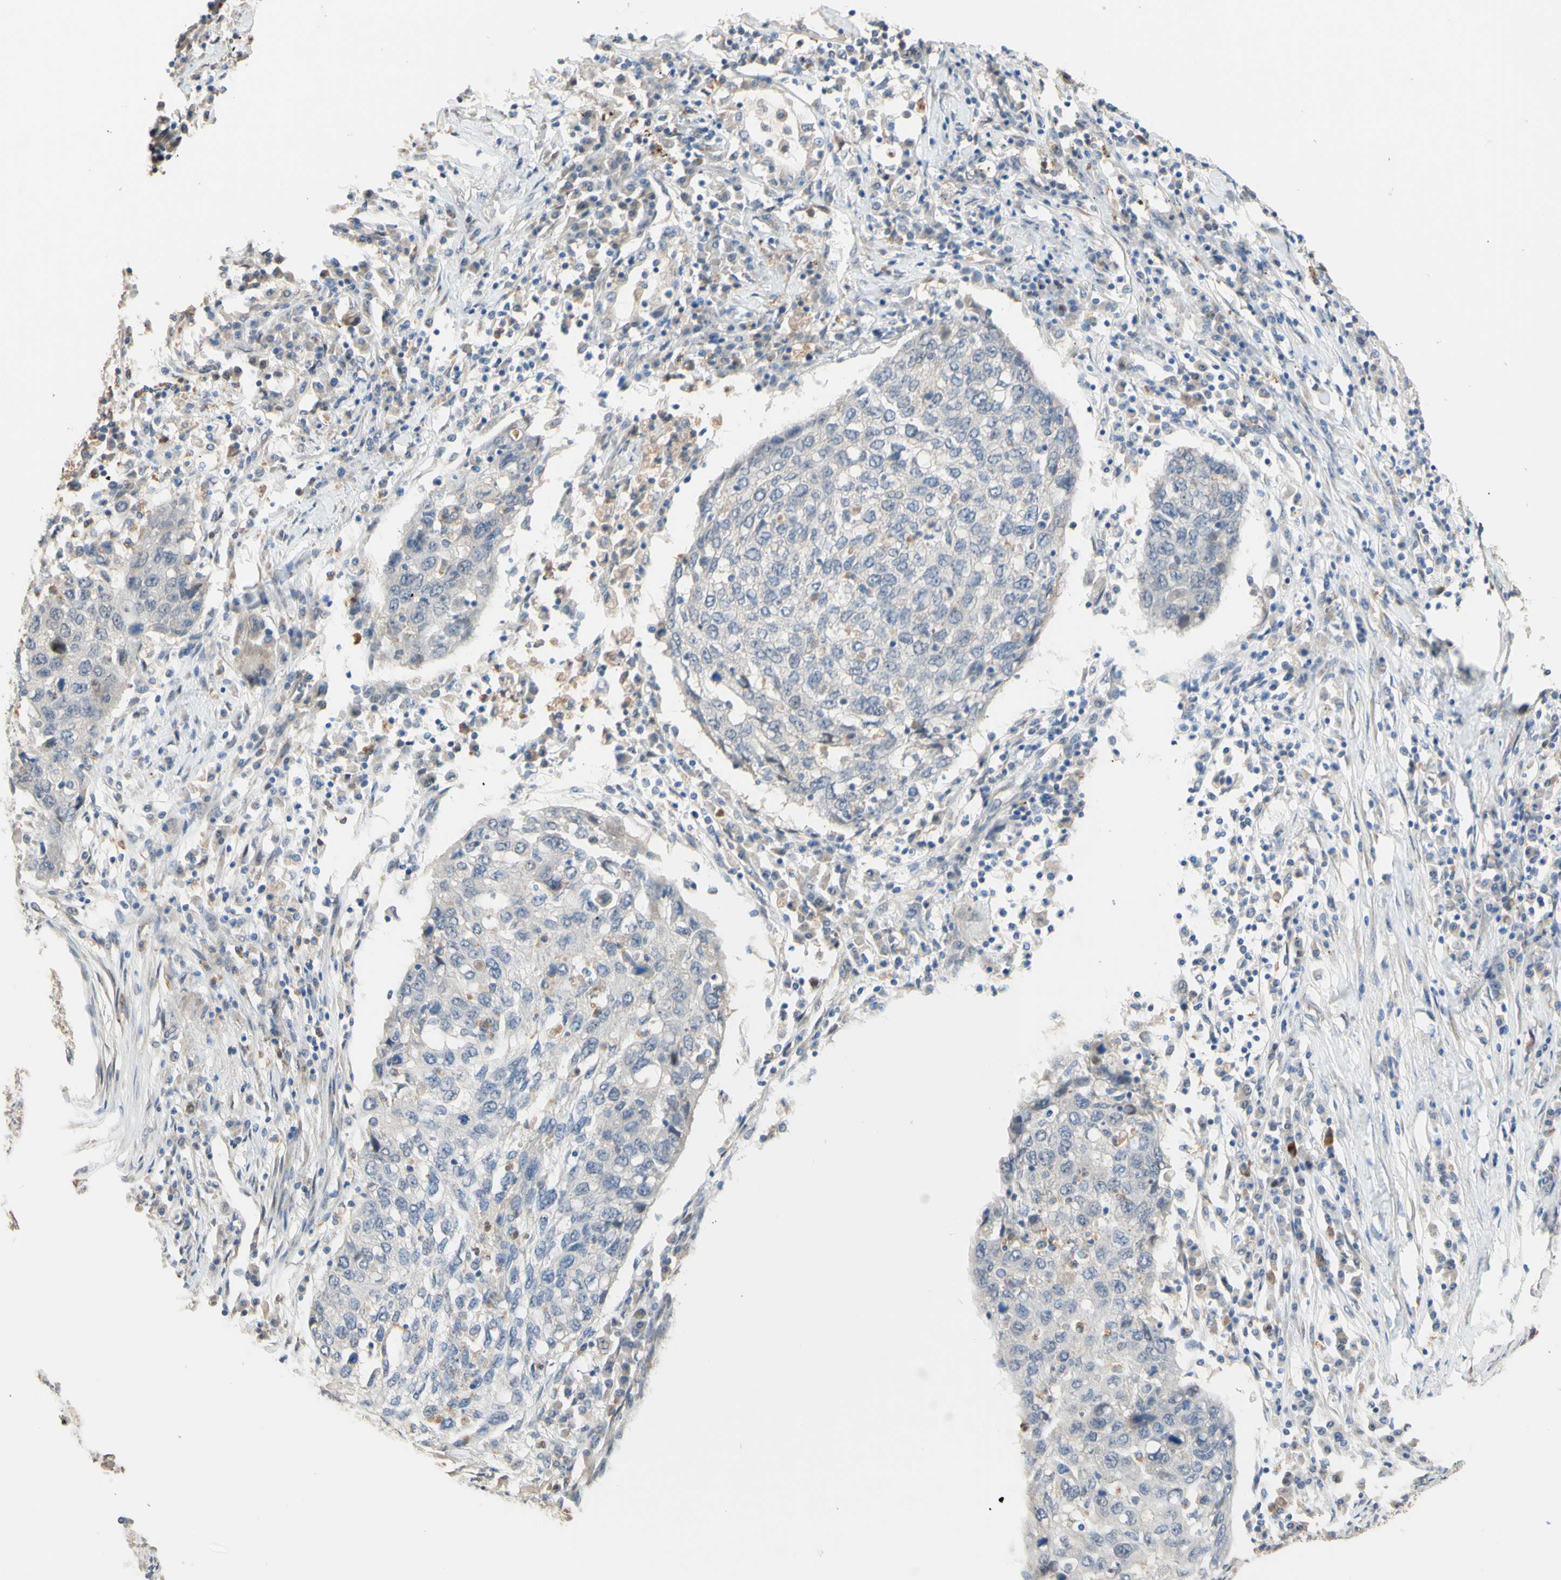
{"staining": {"intensity": "negative", "quantity": "none", "location": "none"}, "tissue": "lung cancer", "cell_type": "Tumor cells", "image_type": "cancer", "snomed": [{"axis": "morphology", "description": "Squamous cell carcinoma, NOS"}, {"axis": "topography", "description": "Lung"}], "caption": "DAB (3,3'-diaminobenzidine) immunohistochemical staining of lung squamous cell carcinoma displays no significant positivity in tumor cells.", "gene": "SMIM19", "patient": {"sex": "female", "age": 63}}